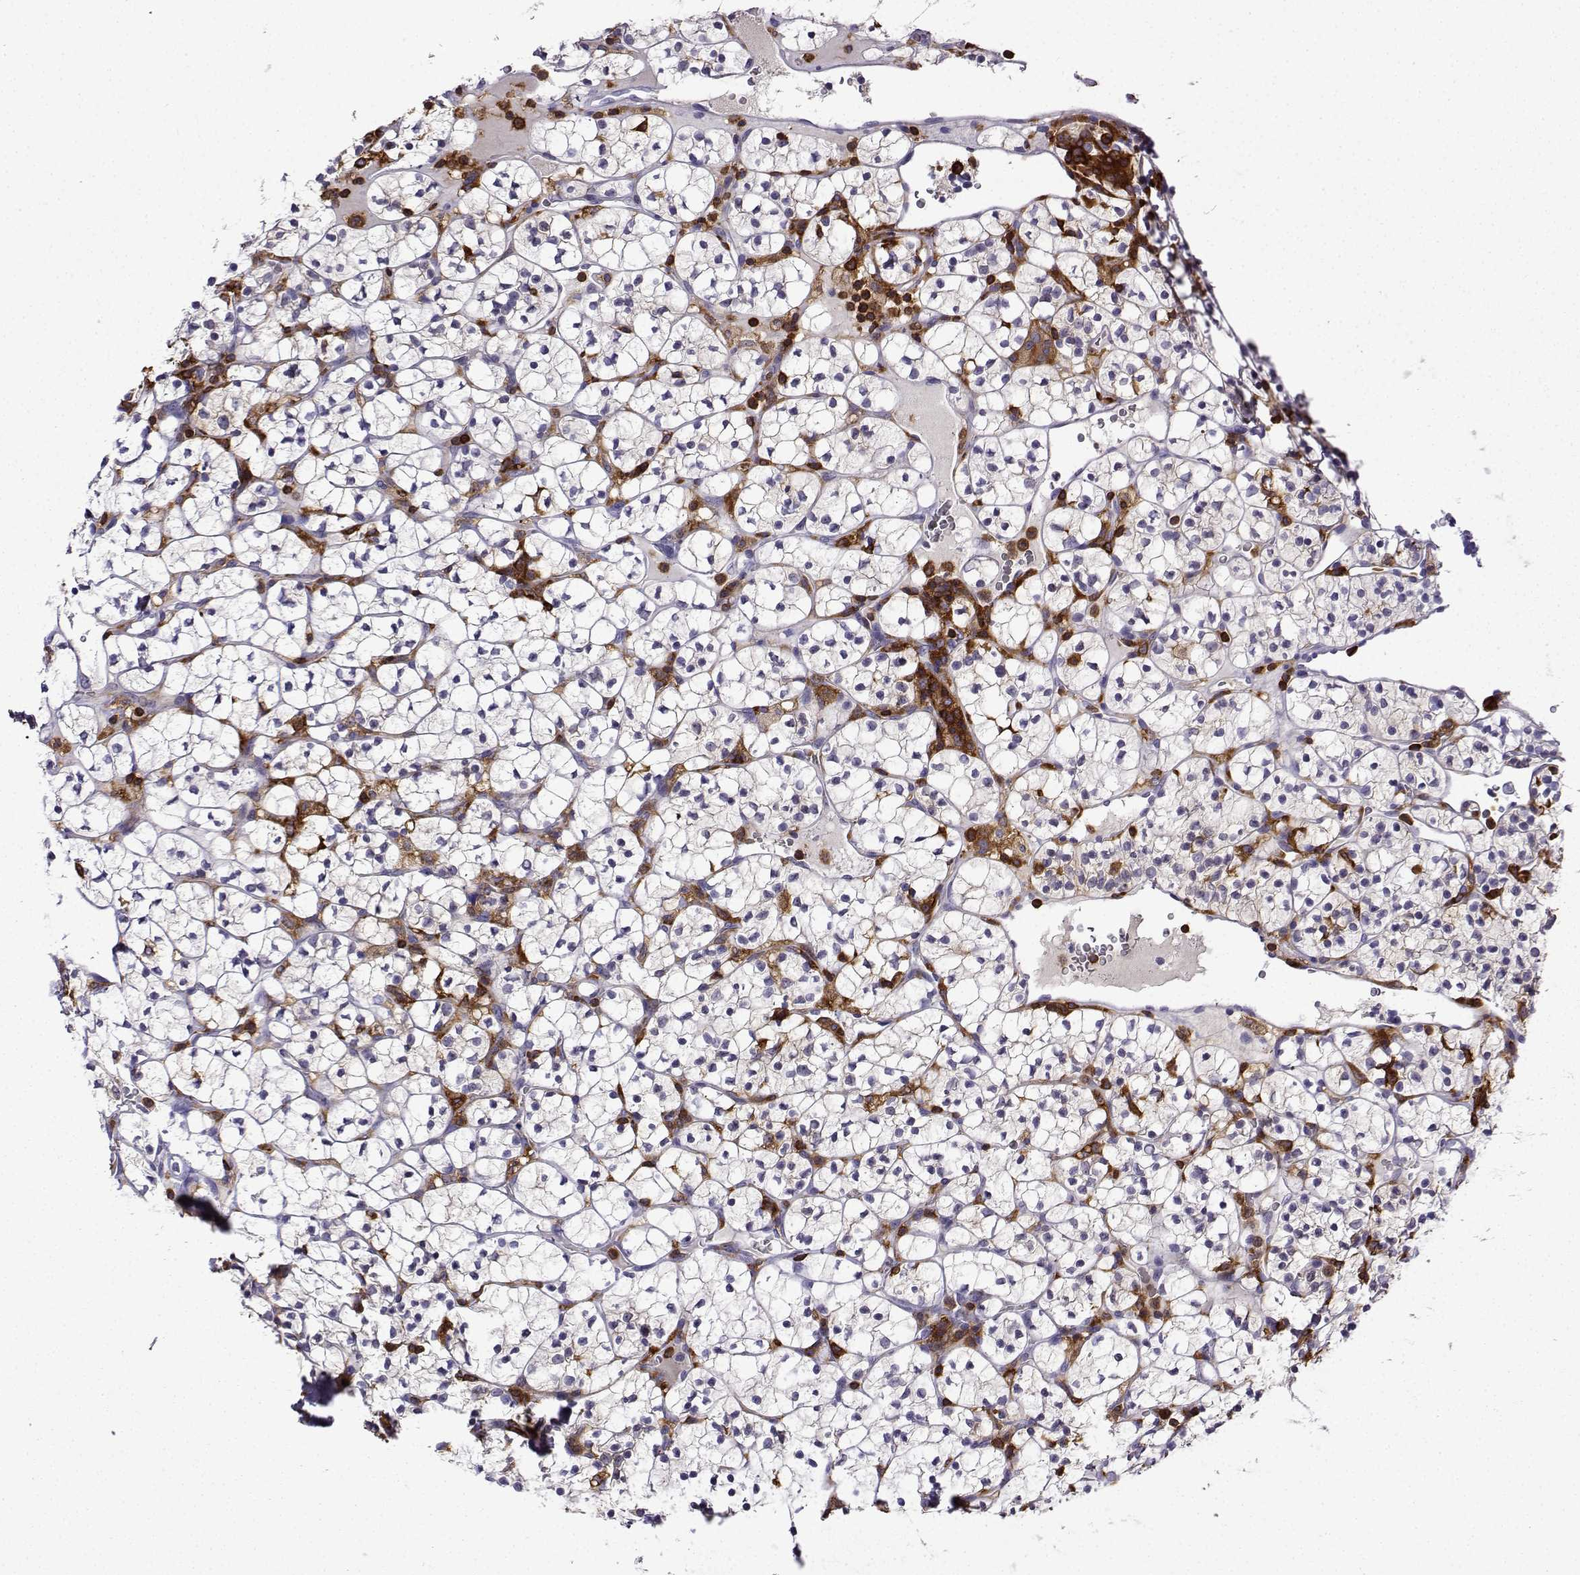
{"staining": {"intensity": "negative", "quantity": "none", "location": "none"}, "tissue": "renal cancer", "cell_type": "Tumor cells", "image_type": "cancer", "snomed": [{"axis": "morphology", "description": "Adenocarcinoma, NOS"}, {"axis": "topography", "description": "Kidney"}], "caption": "Immunohistochemical staining of renal cancer (adenocarcinoma) reveals no significant staining in tumor cells. (Stains: DAB (3,3'-diaminobenzidine) IHC with hematoxylin counter stain, Microscopy: brightfield microscopy at high magnification).", "gene": "DOCK10", "patient": {"sex": "female", "age": 89}}